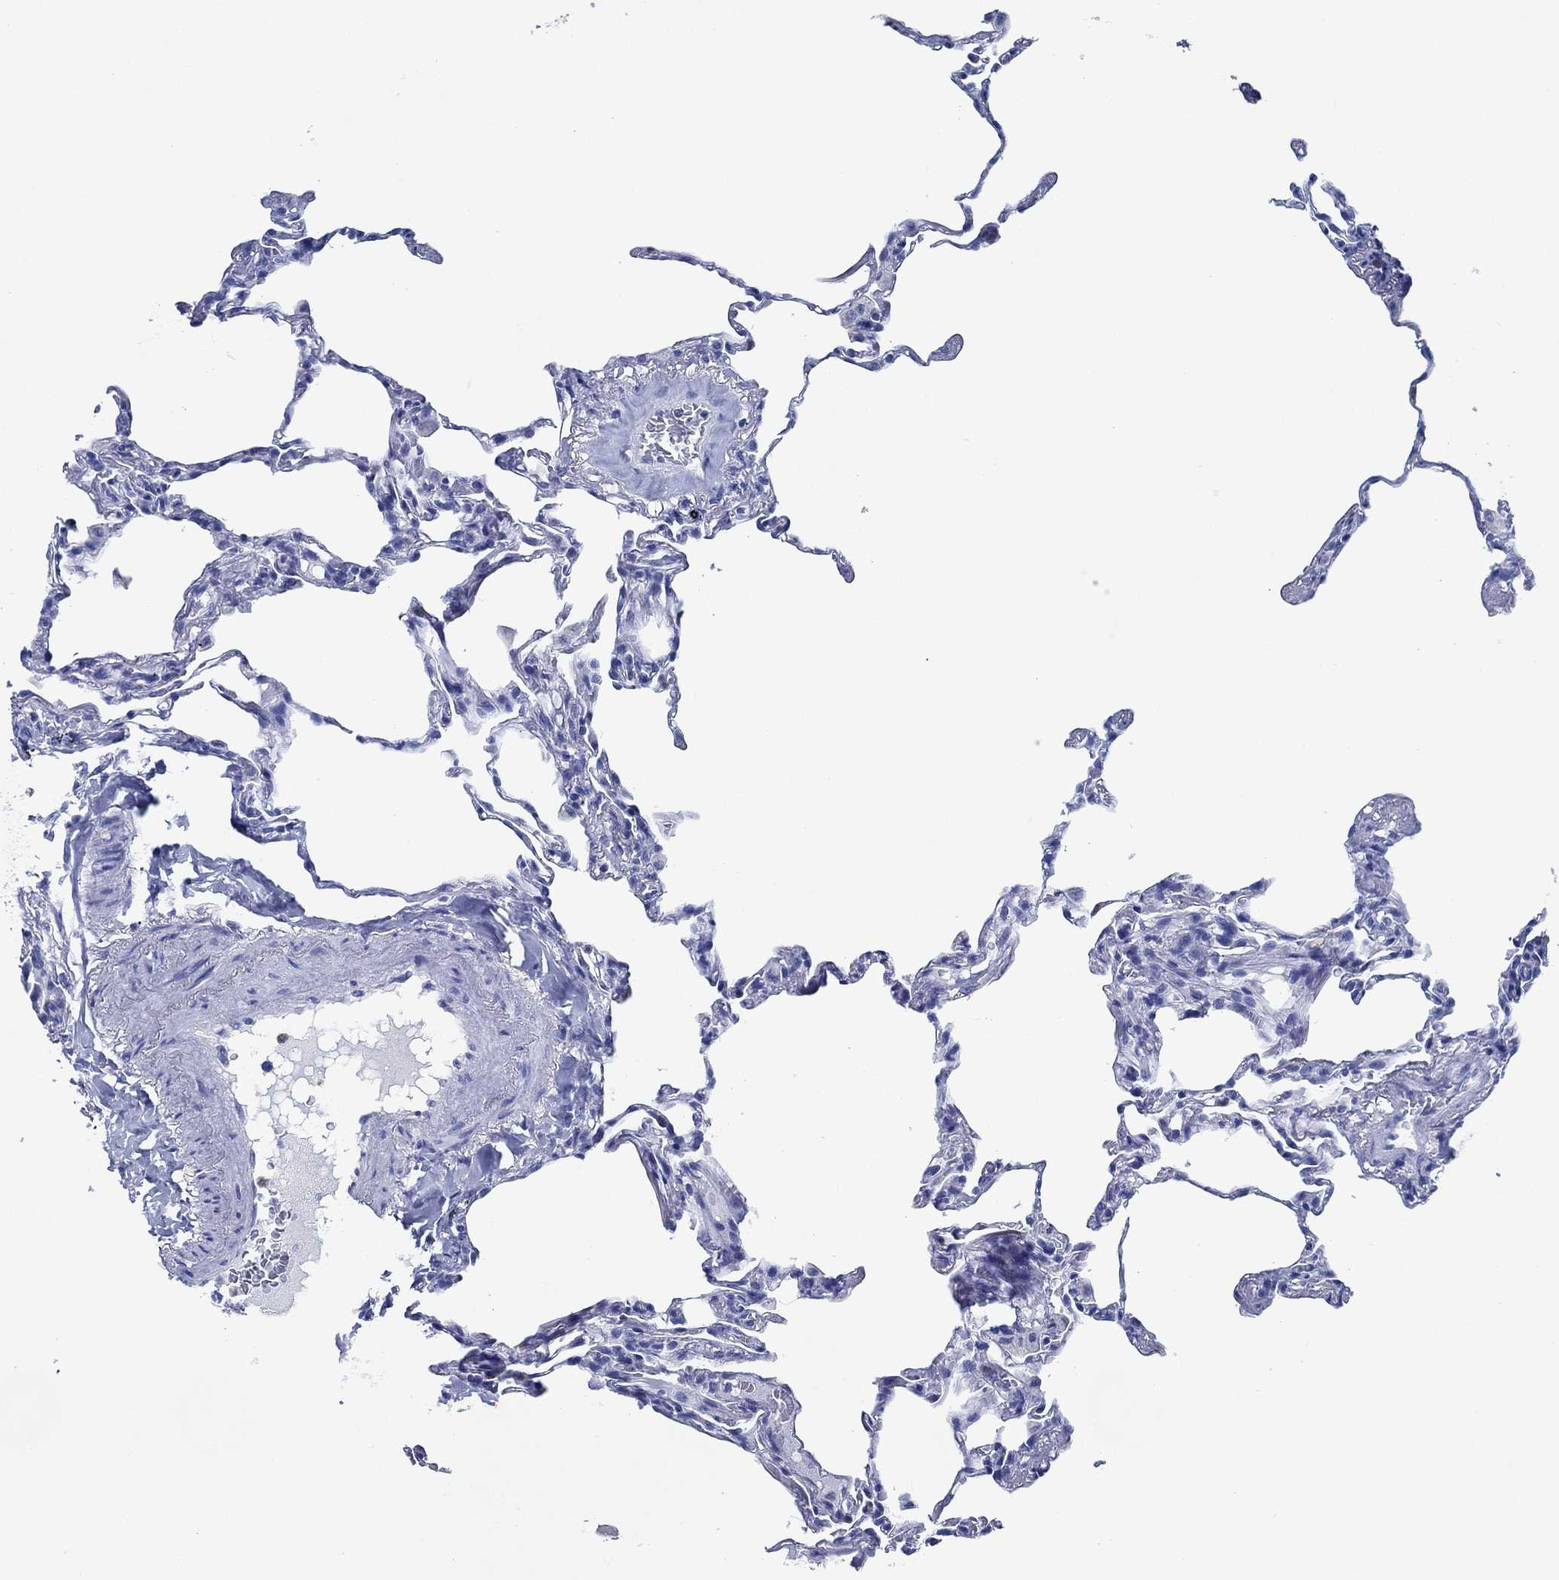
{"staining": {"intensity": "negative", "quantity": "none", "location": "none"}, "tissue": "lung", "cell_type": "Alveolar cells", "image_type": "normal", "snomed": [{"axis": "morphology", "description": "Normal tissue, NOS"}, {"axis": "topography", "description": "Lung"}], "caption": "A histopathology image of human lung is negative for staining in alveolar cells. The staining is performed using DAB brown chromogen with nuclei counter-stained in using hematoxylin.", "gene": "ZNF671", "patient": {"sex": "female", "age": 57}}